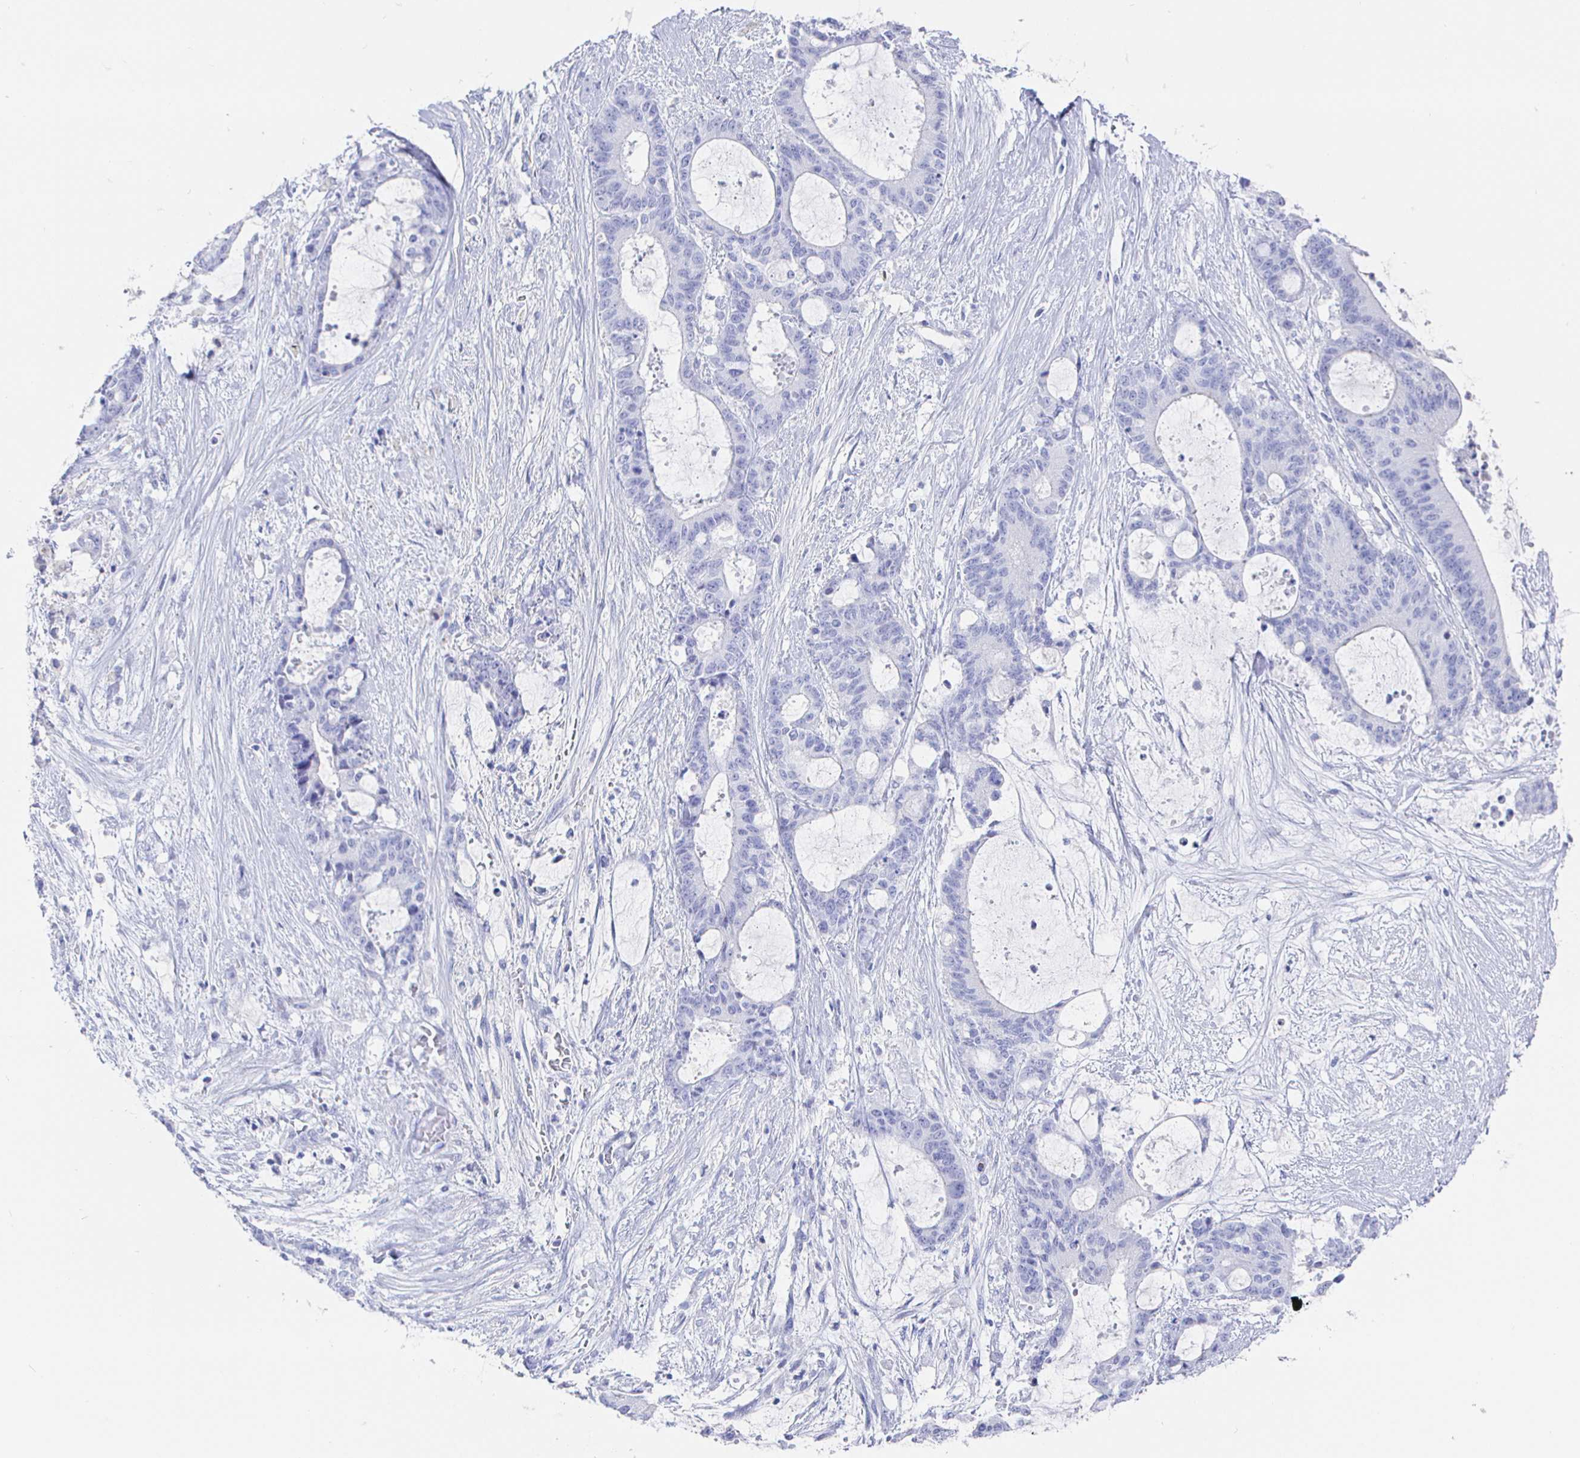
{"staining": {"intensity": "negative", "quantity": "none", "location": "none"}, "tissue": "liver cancer", "cell_type": "Tumor cells", "image_type": "cancer", "snomed": [{"axis": "morphology", "description": "Normal tissue, NOS"}, {"axis": "morphology", "description": "Cholangiocarcinoma"}, {"axis": "topography", "description": "Liver"}, {"axis": "topography", "description": "Peripheral nerve tissue"}], "caption": "Tumor cells show no significant positivity in liver cancer.", "gene": "CLCA1", "patient": {"sex": "female", "age": 73}}